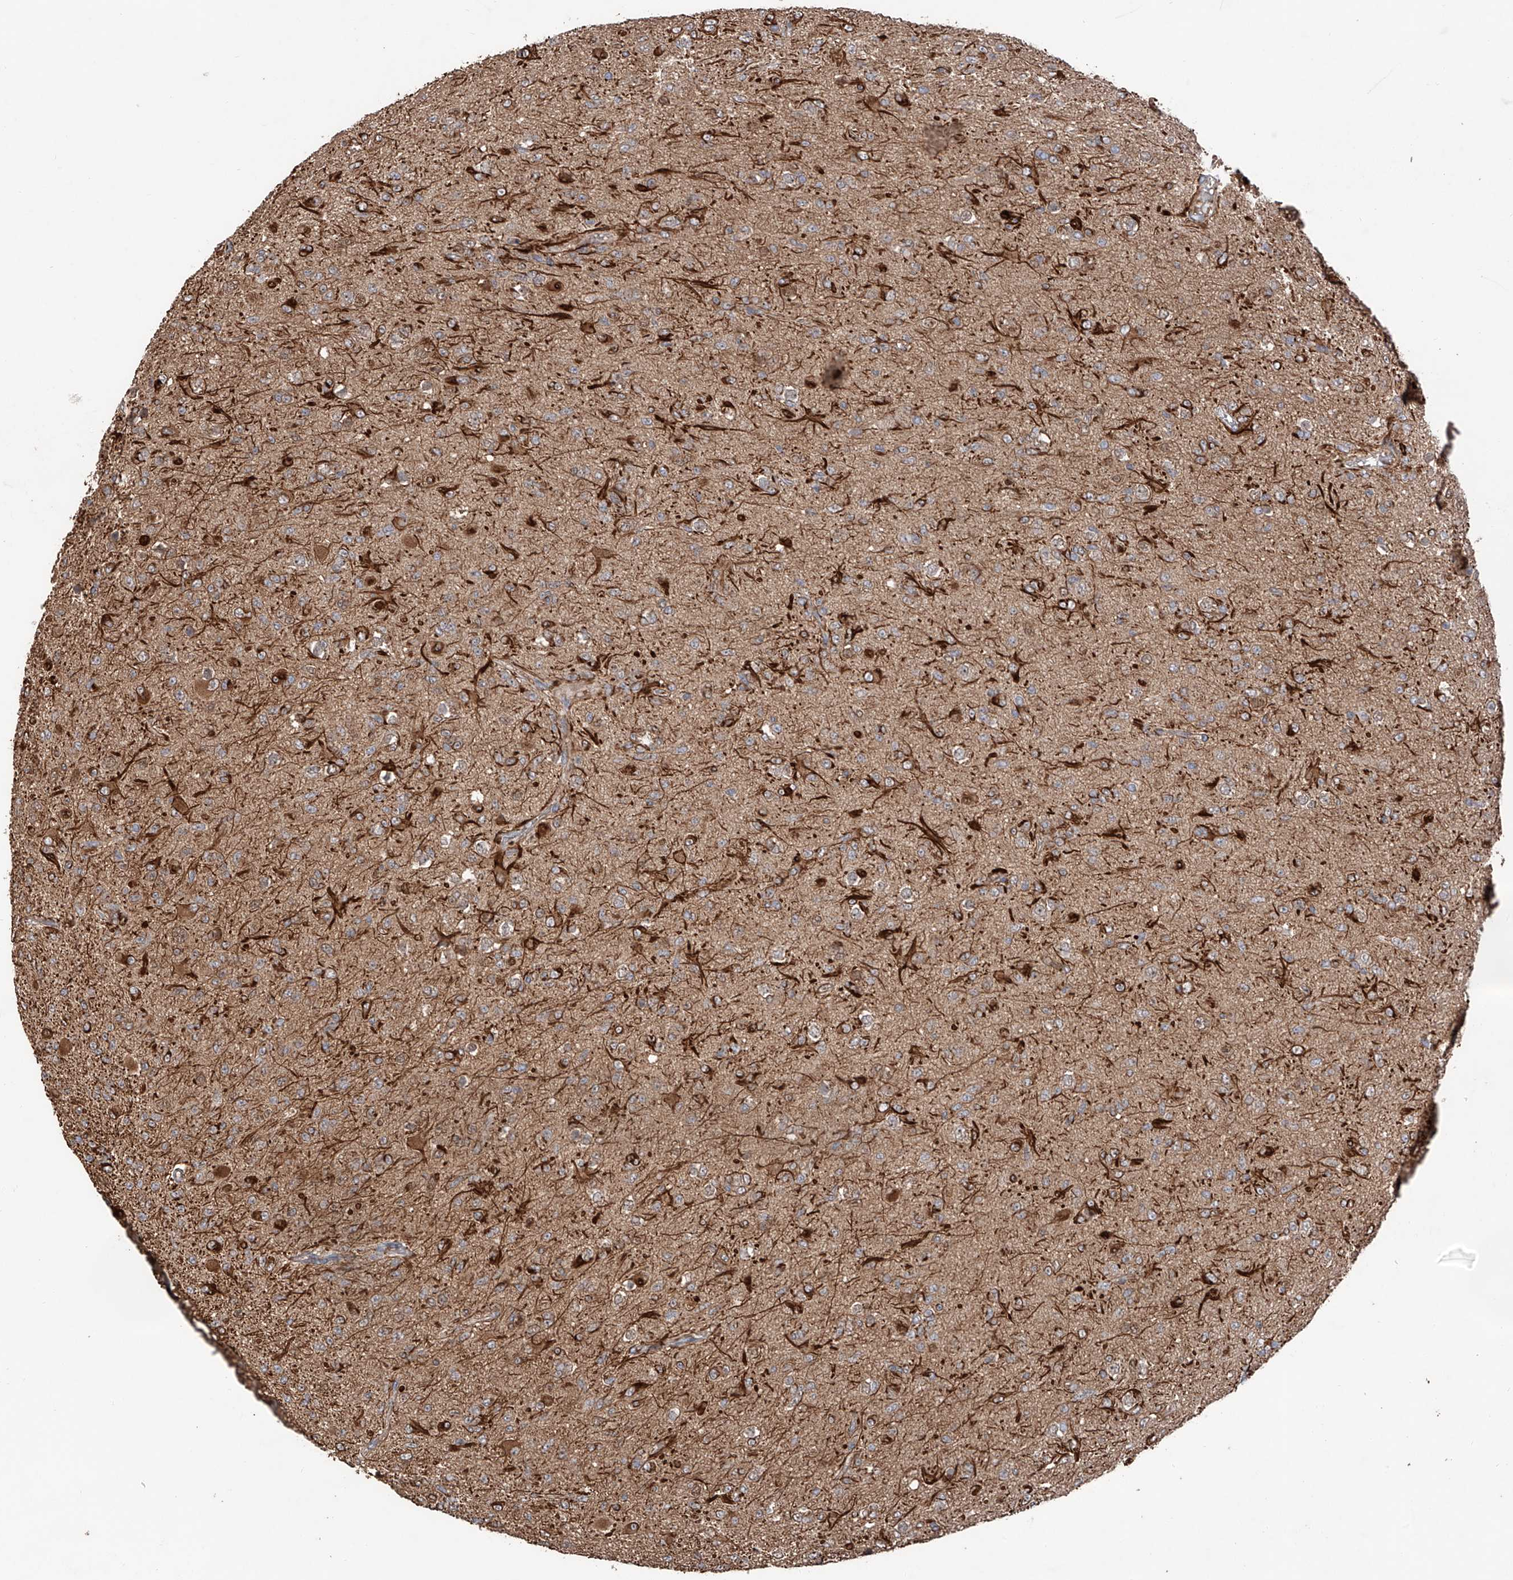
{"staining": {"intensity": "strong", "quantity": "<25%", "location": "cytoplasmic/membranous"}, "tissue": "glioma", "cell_type": "Tumor cells", "image_type": "cancer", "snomed": [{"axis": "morphology", "description": "Glioma, malignant, Low grade"}, {"axis": "topography", "description": "Brain"}], "caption": "Strong cytoplasmic/membranous expression is appreciated in about <25% of tumor cells in glioma. (DAB = brown stain, brightfield microscopy at high magnification).", "gene": "EDN1", "patient": {"sex": "male", "age": 65}}